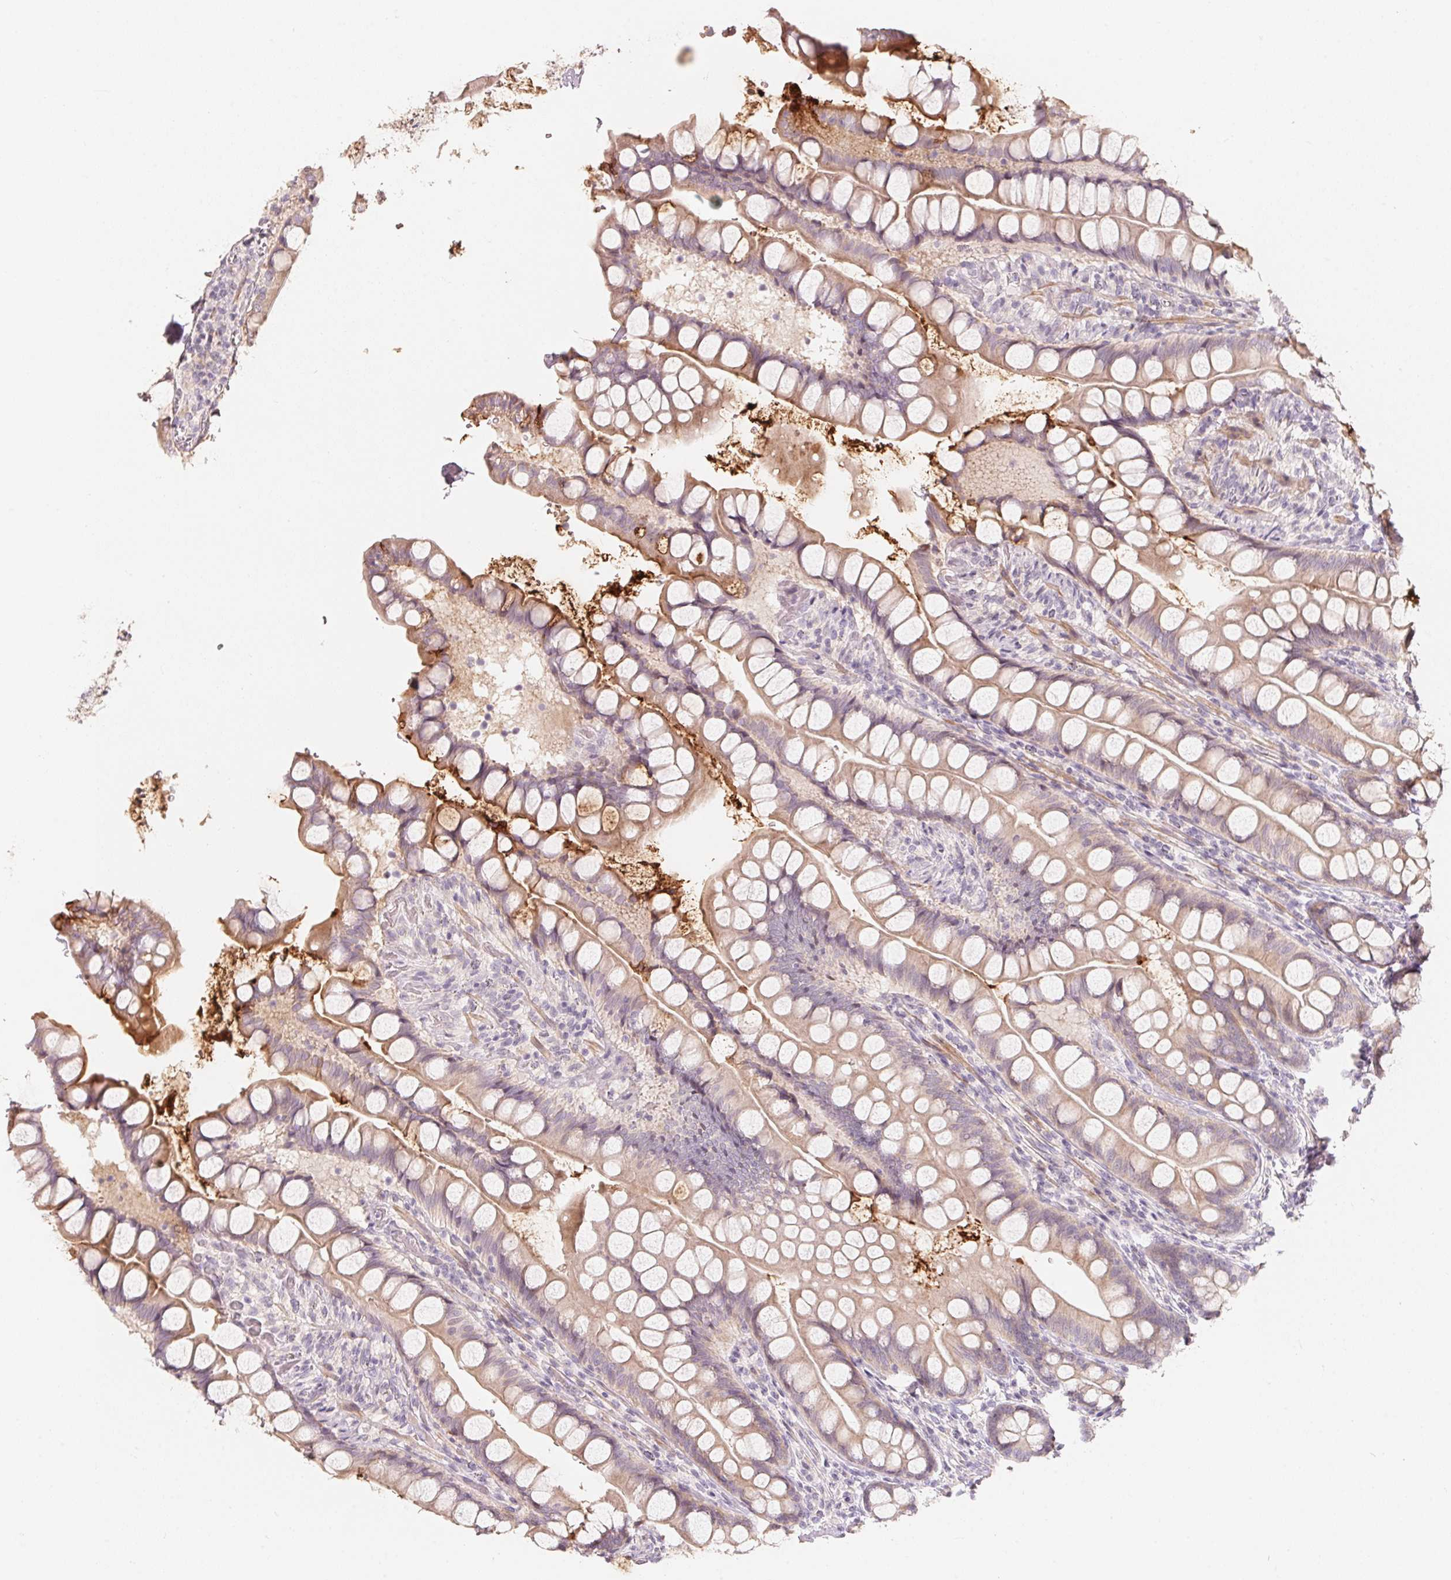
{"staining": {"intensity": "weak", "quantity": "25%-75%", "location": "cytoplasmic/membranous"}, "tissue": "small intestine", "cell_type": "Glandular cells", "image_type": "normal", "snomed": [{"axis": "morphology", "description": "Normal tissue, NOS"}, {"axis": "topography", "description": "Small intestine"}], "caption": "A brown stain labels weak cytoplasmic/membranous expression of a protein in glandular cells of normal small intestine. (DAB = brown stain, brightfield microscopy at high magnification).", "gene": "TP53AIP1", "patient": {"sex": "male", "age": 70}}